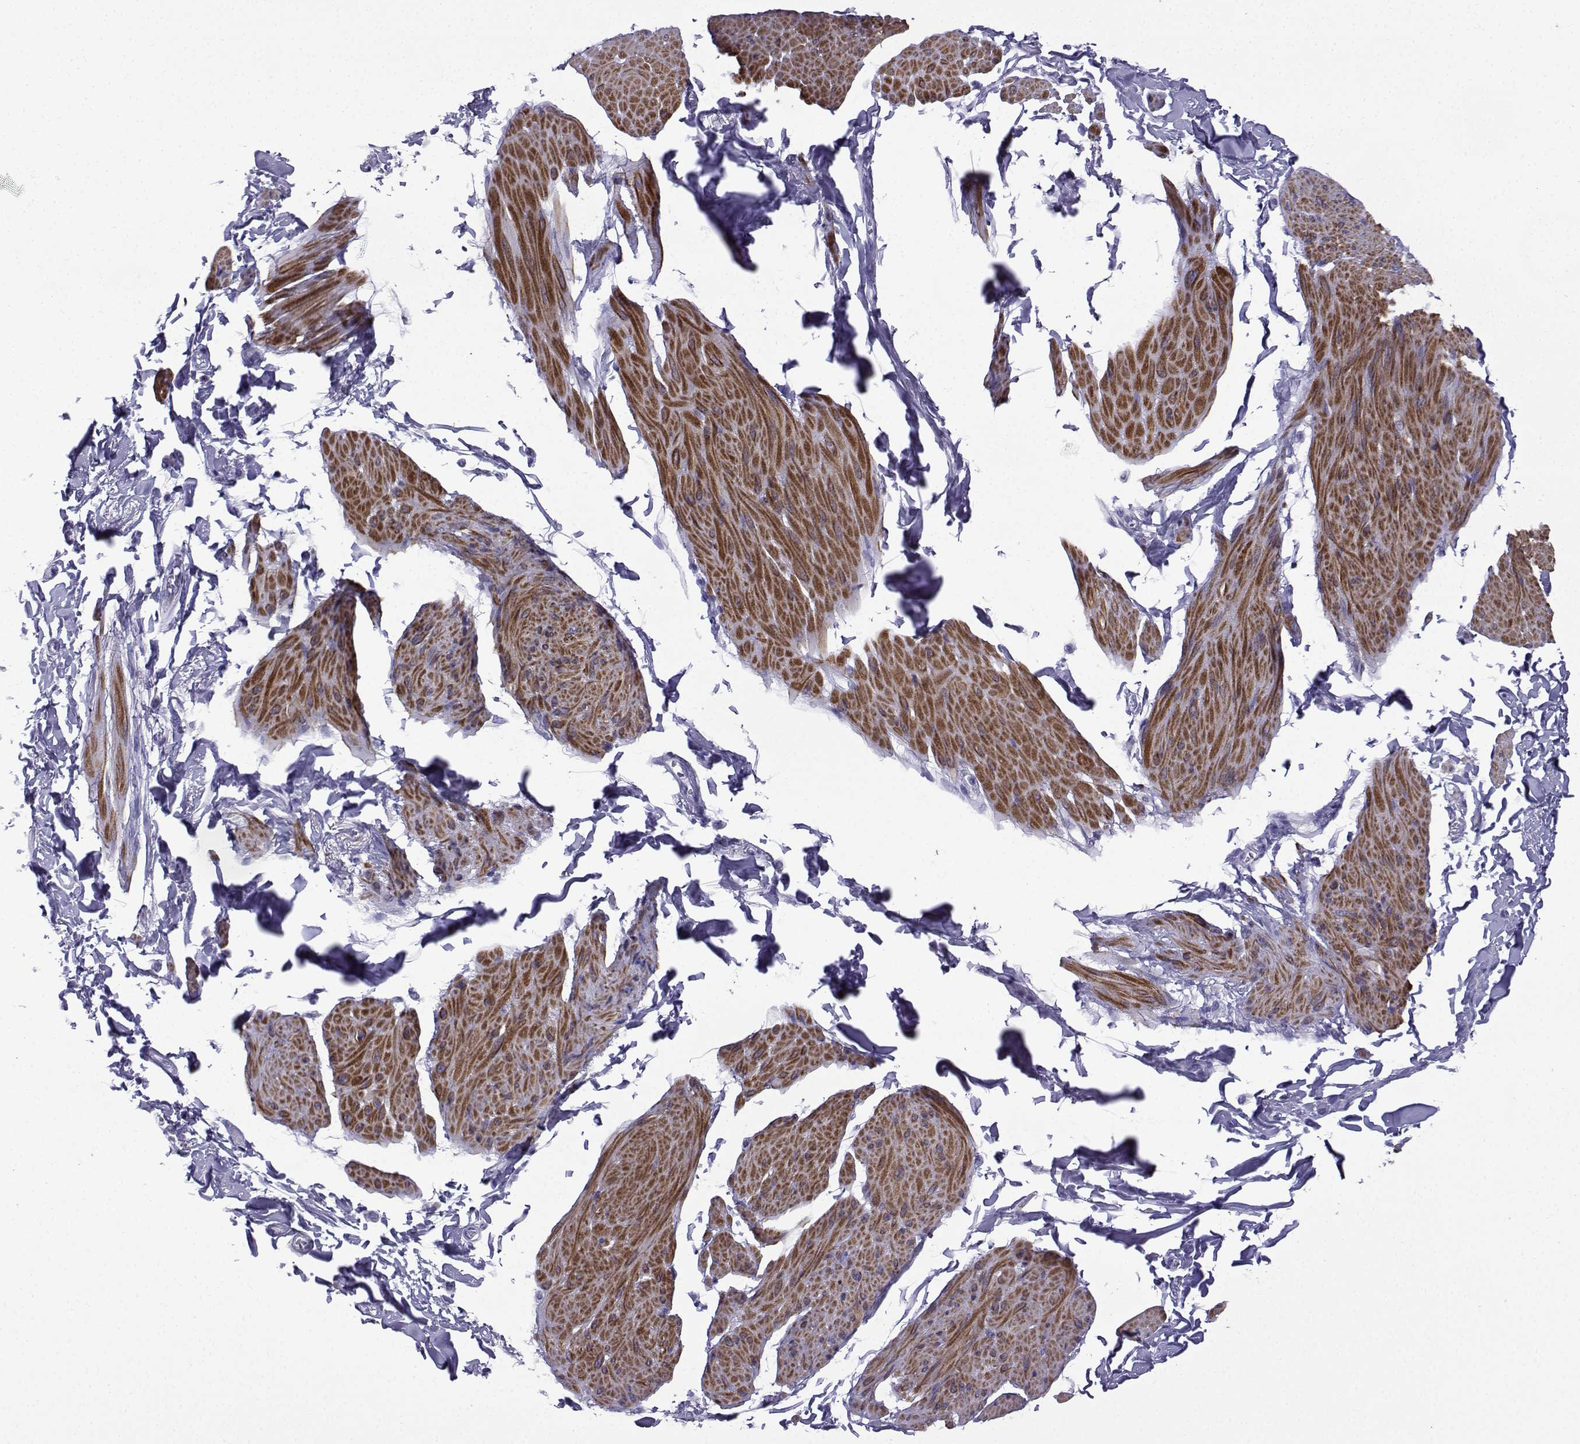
{"staining": {"intensity": "strong", "quantity": "25%-75%", "location": "cytoplasmic/membranous"}, "tissue": "smooth muscle", "cell_type": "Smooth muscle cells", "image_type": "normal", "snomed": [{"axis": "morphology", "description": "Normal tissue, NOS"}, {"axis": "topography", "description": "Adipose tissue"}, {"axis": "topography", "description": "Smooth muscle"}, {"axis": "topography", "description": "Peripheral nerve tissue"}], "caption": "Immunohistochemical staining of unremarkable smooth muscle shows high levels of strong cytoplasmic/membranous staining in approximately 25%-75% of smooth muscle cells. The staining is performed using DAB (3,3'-diaminobenzidine) brown chromogen to label protein expression. The nuclei are counter-stained blue using hematoxylin.", "gene": "KCNF1", "patient": {"sex": "male", "age": 83}}